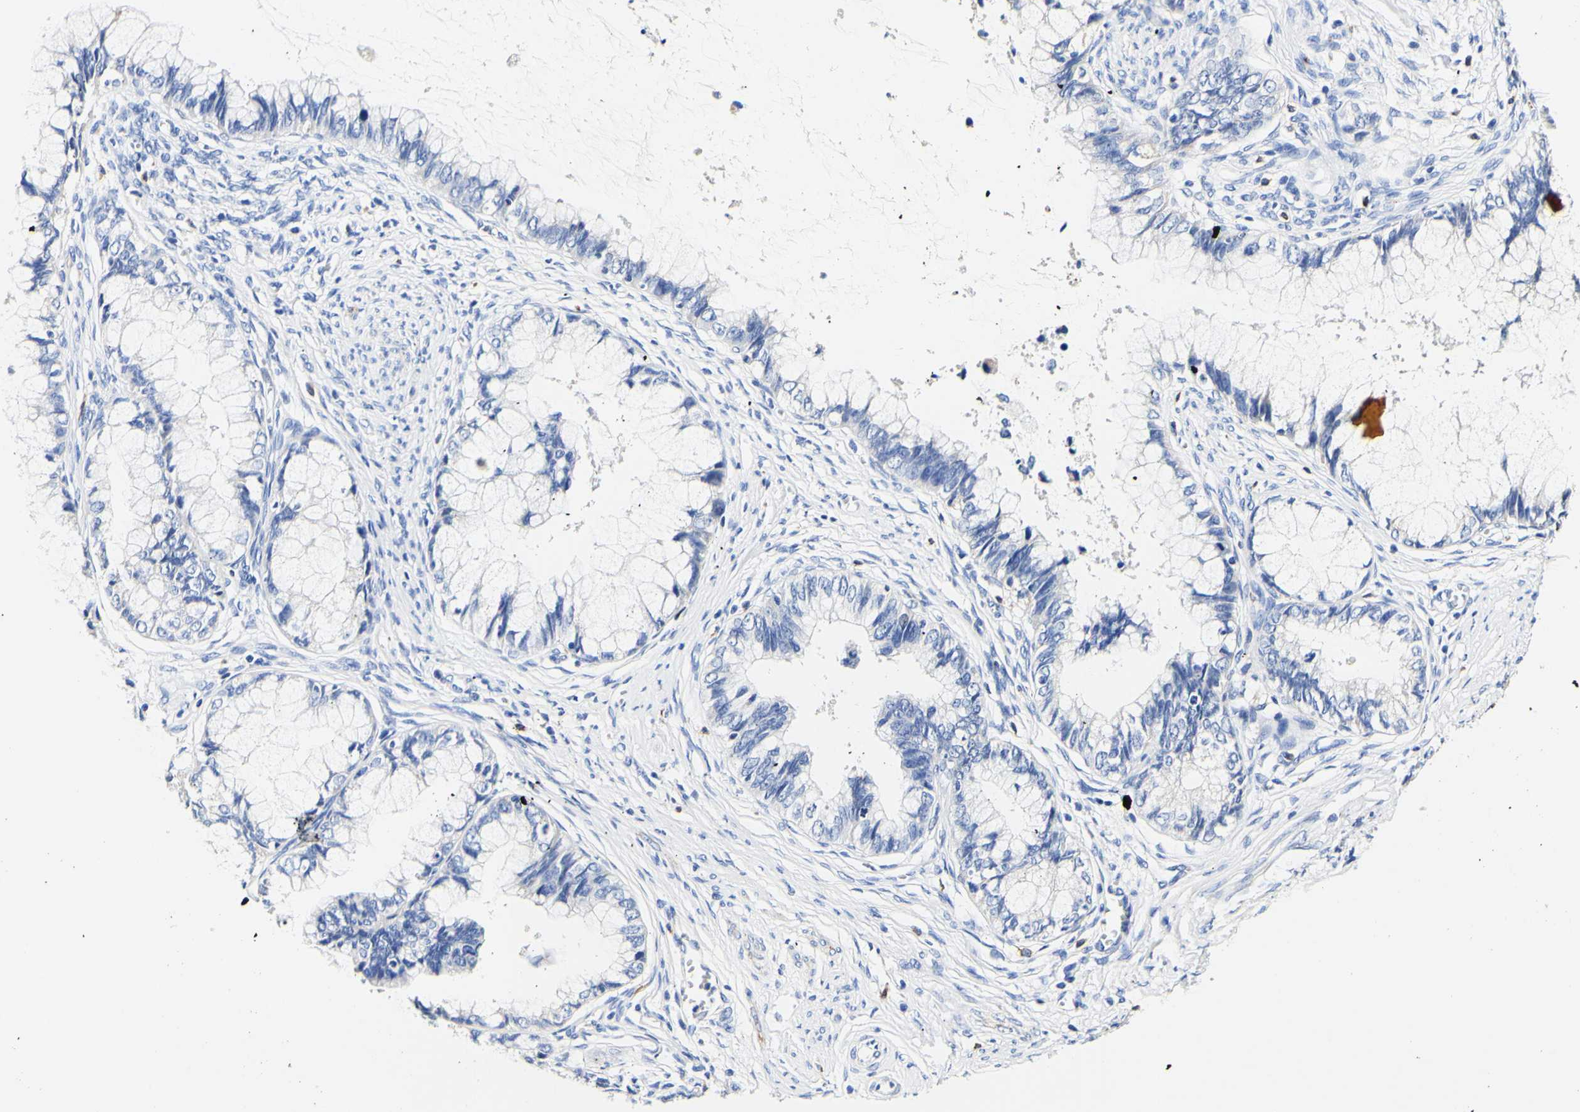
{"staining": {"intensity": "negative", "quantity": "none", "location": "none"}, "tissue": "cervical cancer", "cell_type": "Tumor cells", "image_type": "cancer", "snomed": [{"axis": "morphology", "description": "Adenocarcinoma, NOS"}, {"axis": "topography", "description": "Cervix"}], "caption": "Protein analysis of adenocarcinoma (cervical) reveals no significant positivity in tumor cells.", "gene": "CAMK4", "patient": {"sex": "female", "age": 44}}